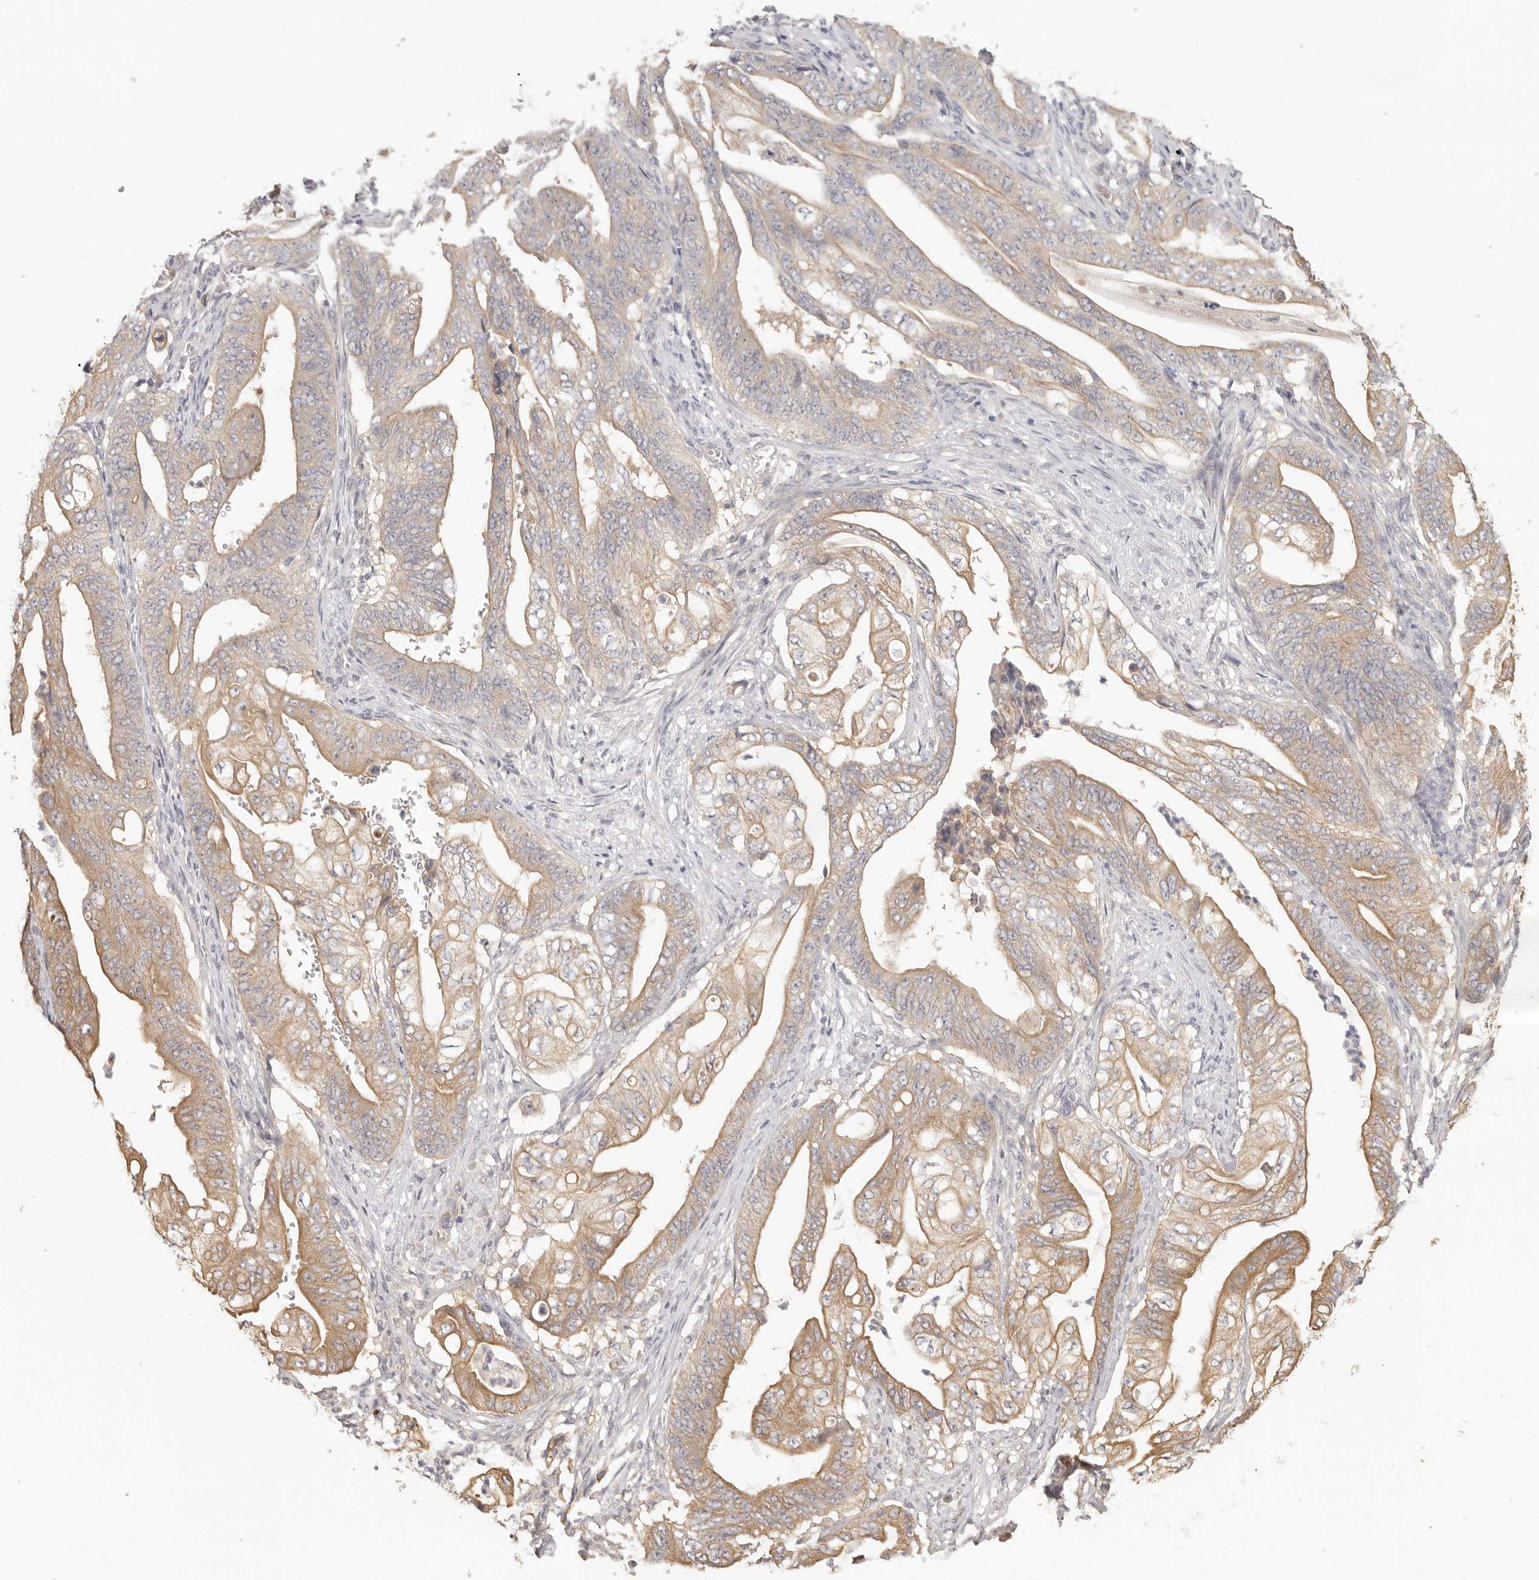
{"staining": {"intensity": "moderate", "quantity": ">75%", "location": "cytoplasmic/membranous"}, "tissue": "stomach cancer", "cell_type": "Tumor cells", "image_type": "cancer", "snomed": [{"axis": "morphology", "description": "Adenocarcinoma, NOS"}, {"axis": "topography", "description": "Stomach"}], "caption": "Protein expression analysis of stomach adenocarcinoma exhibits moderate cytoplasmic/membranous positivity in approximately >75% of tumor cells. (Stains: DAB in brown, nuclei in blue, Microscopy: brightfield microscopy at high magnification).", "gene": "AHDC1", "patient": {"sex": "female", "age": 73}}